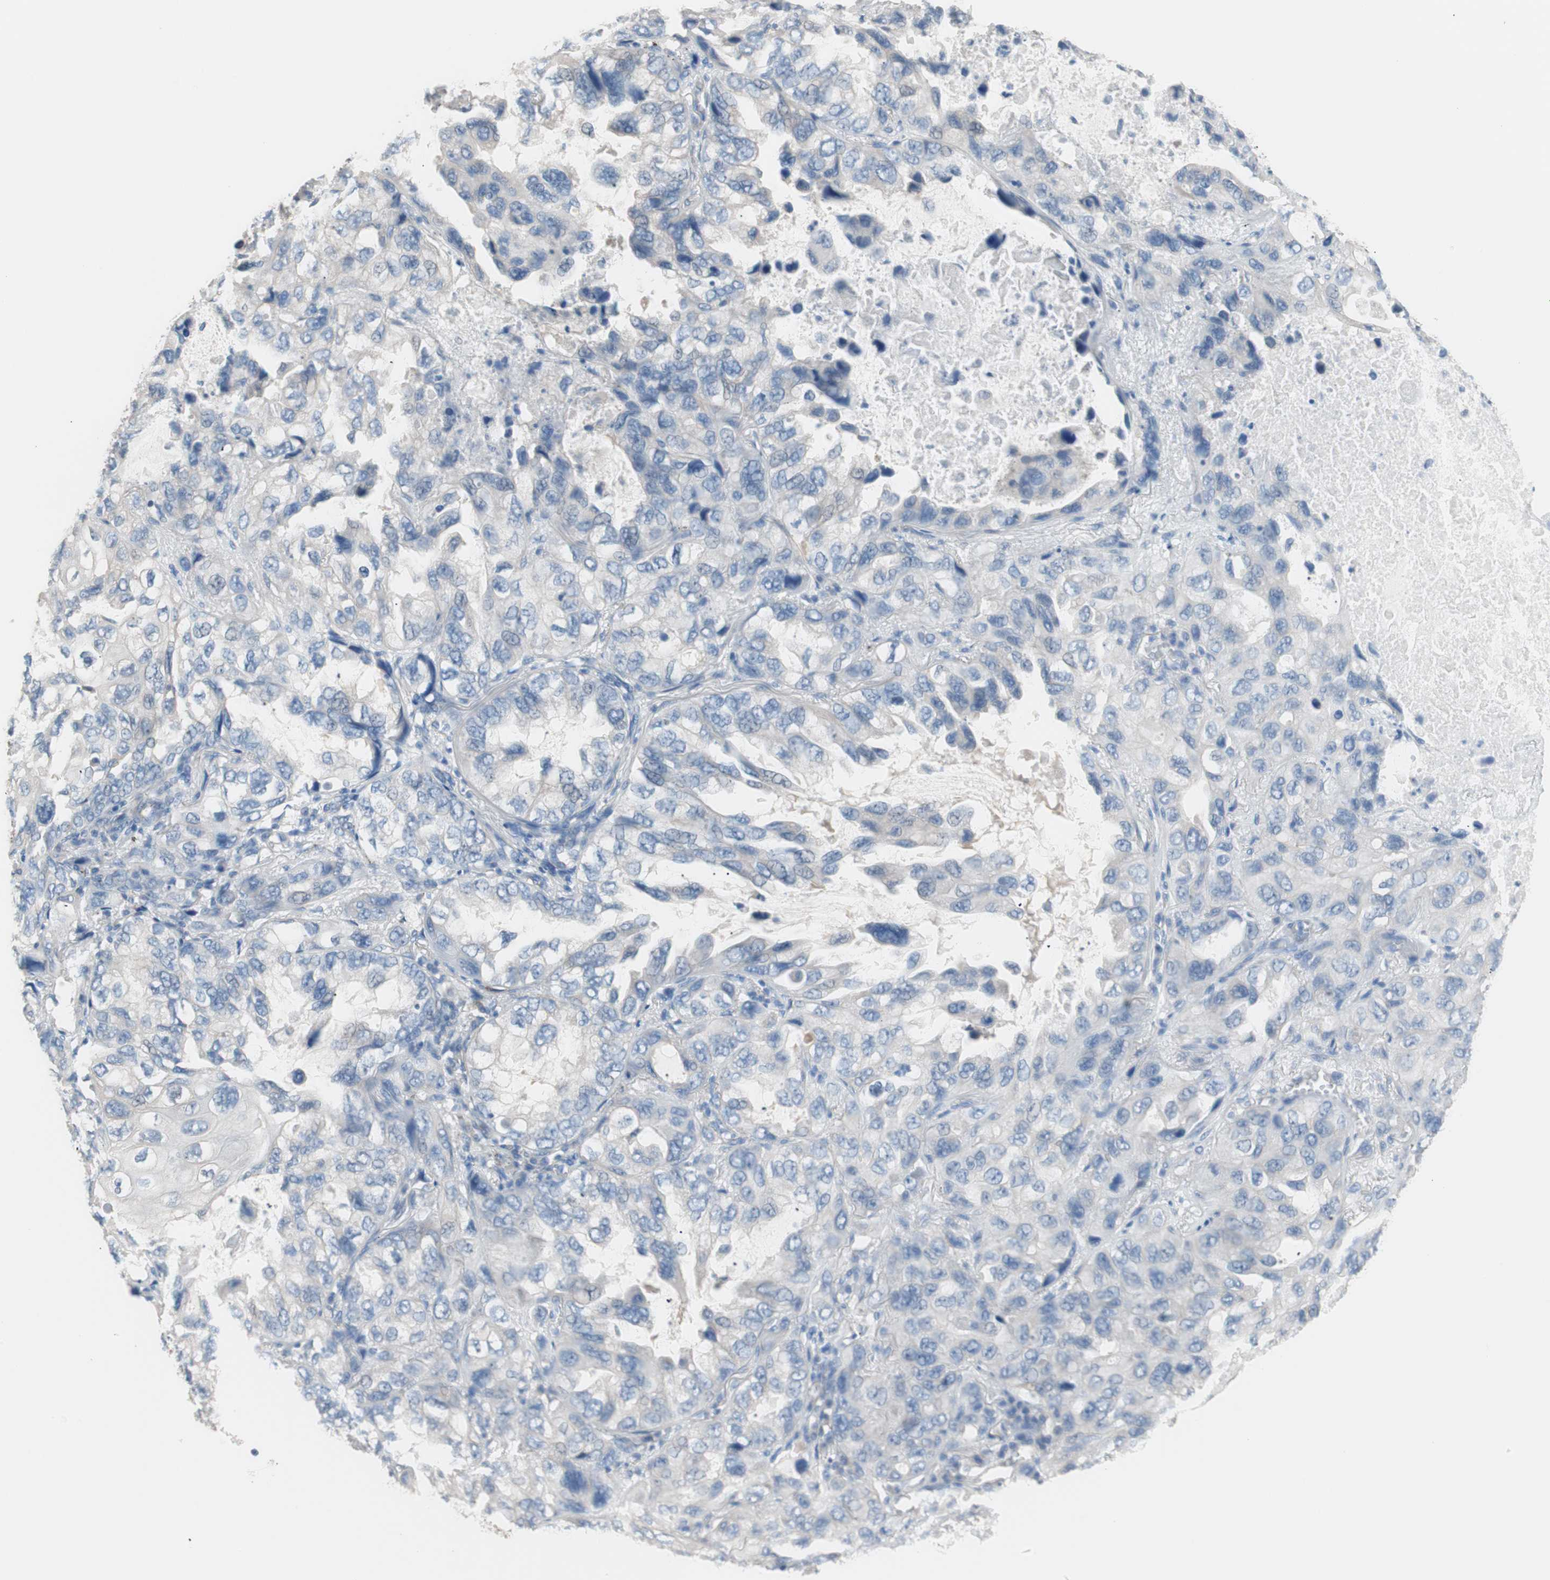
{"staining": {"intensity": "negative", "quantity": "none", "location": "none"}, "tissue": "lung cancer", "cell_type": "Tumor cells", "image_type": "cancer", "snomed": [{"axis": "morphology", "description": "Squamous cell carcinoma, NOS"}, {"axis": "topography", "description": "Lung"}], "caption": "A photomicrograph of lung cancer (squamous cell carcinoma) stained for a protein shows no brown staining in tumor cells.", "gene": "VIL1", "patient": {"sex": "female", "age": 73}}